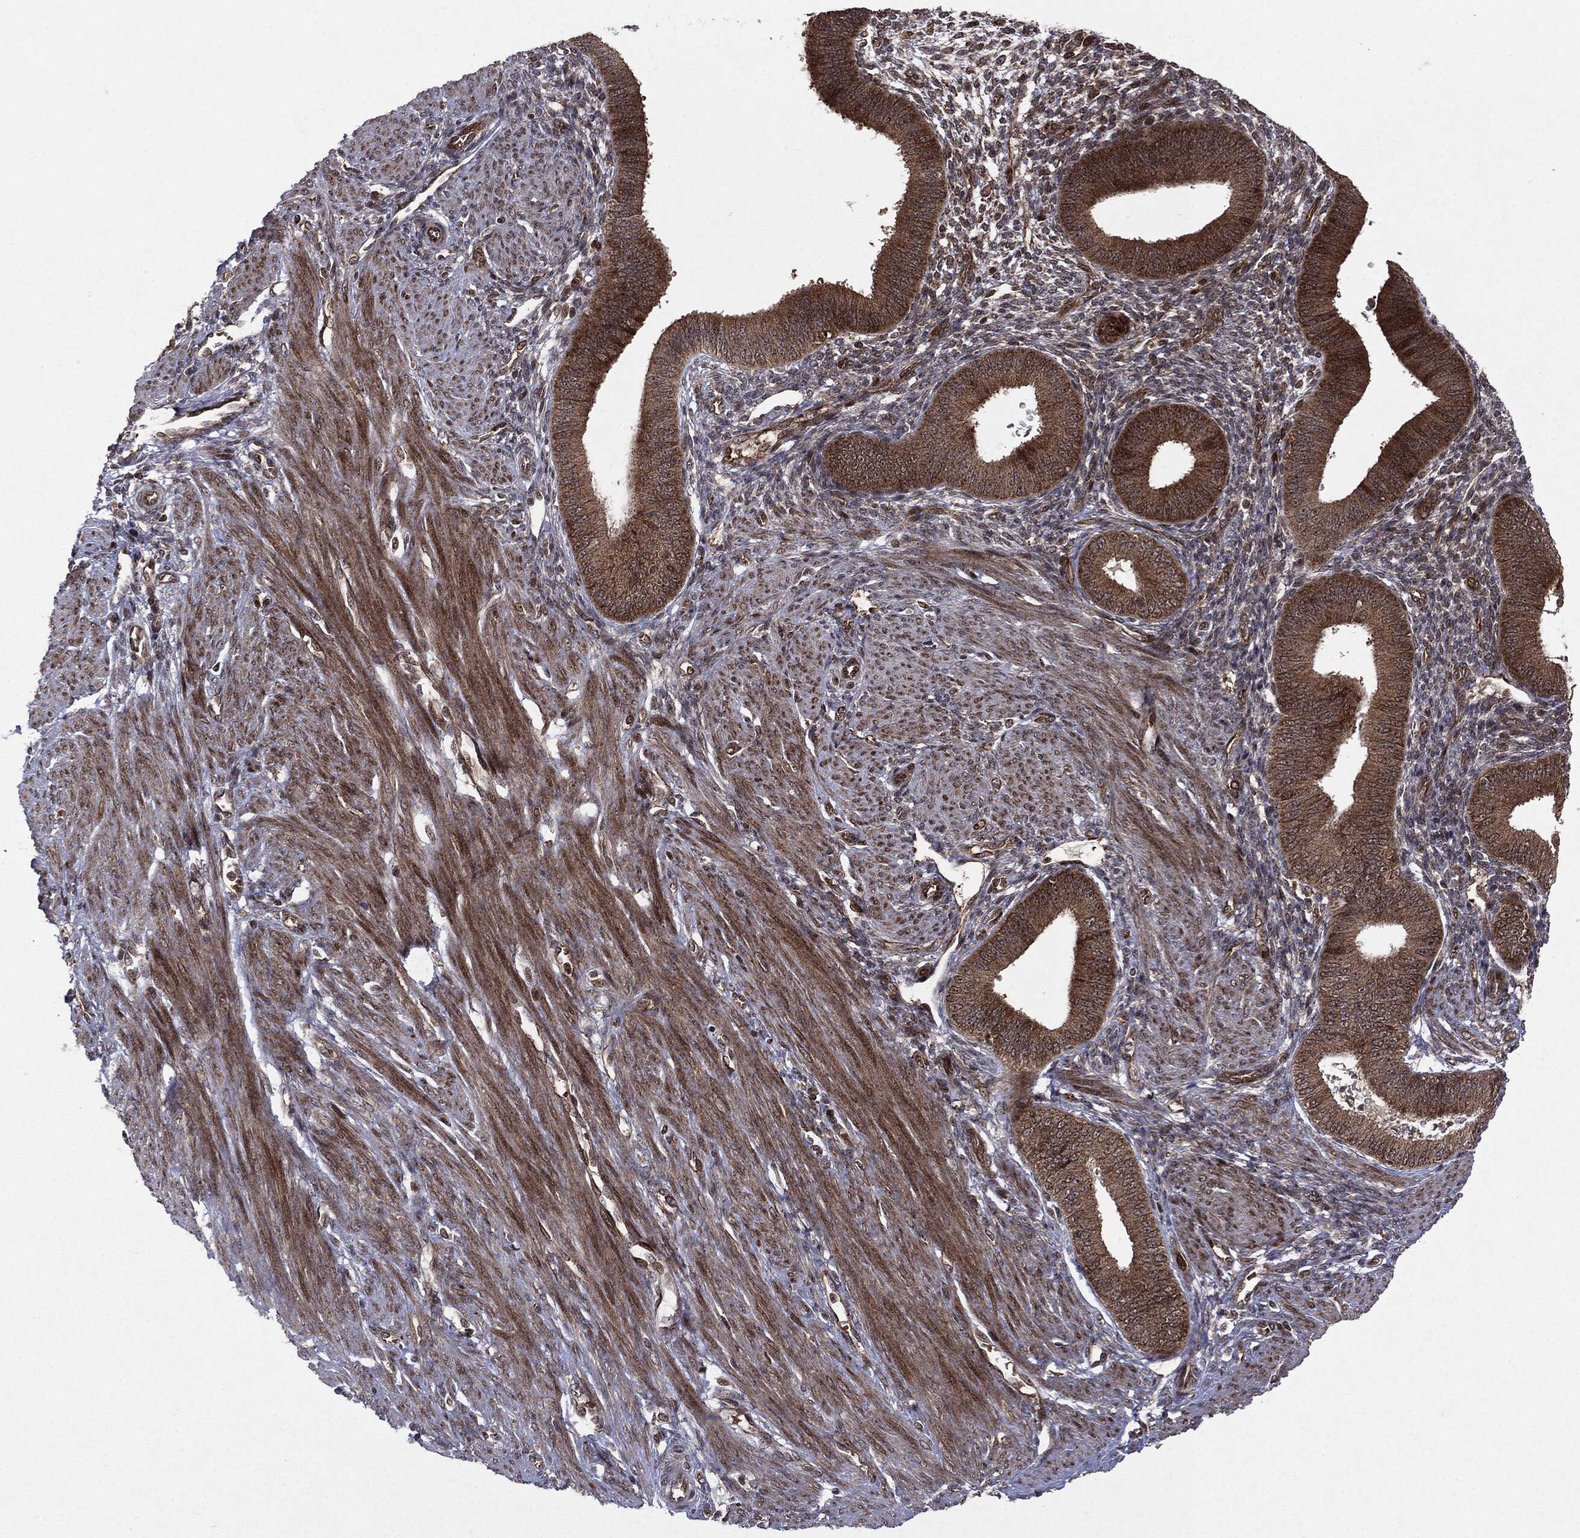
{"staining": {"intensity": "strong", "quantity": ">75%", "location": "cytoplasmic/membranous"}, "tissue": "endometrium", "cell_type": "Cells in endometrial stroma", "image_type": "normal", "snomed": [{"axis": "morphology", "description": "Normal tissue, NOS"}, {"axis": "topography", "description": "Endometrium"}], "caption": "Immunohistochemistry of unremarkable endometrium displays high levels of strong cytoplasmic/membranous positivity in approximately >75% of cells in endometrial stroma.", "gene": "OTUB1", "patient": {"sex": "female", "age": 39}}